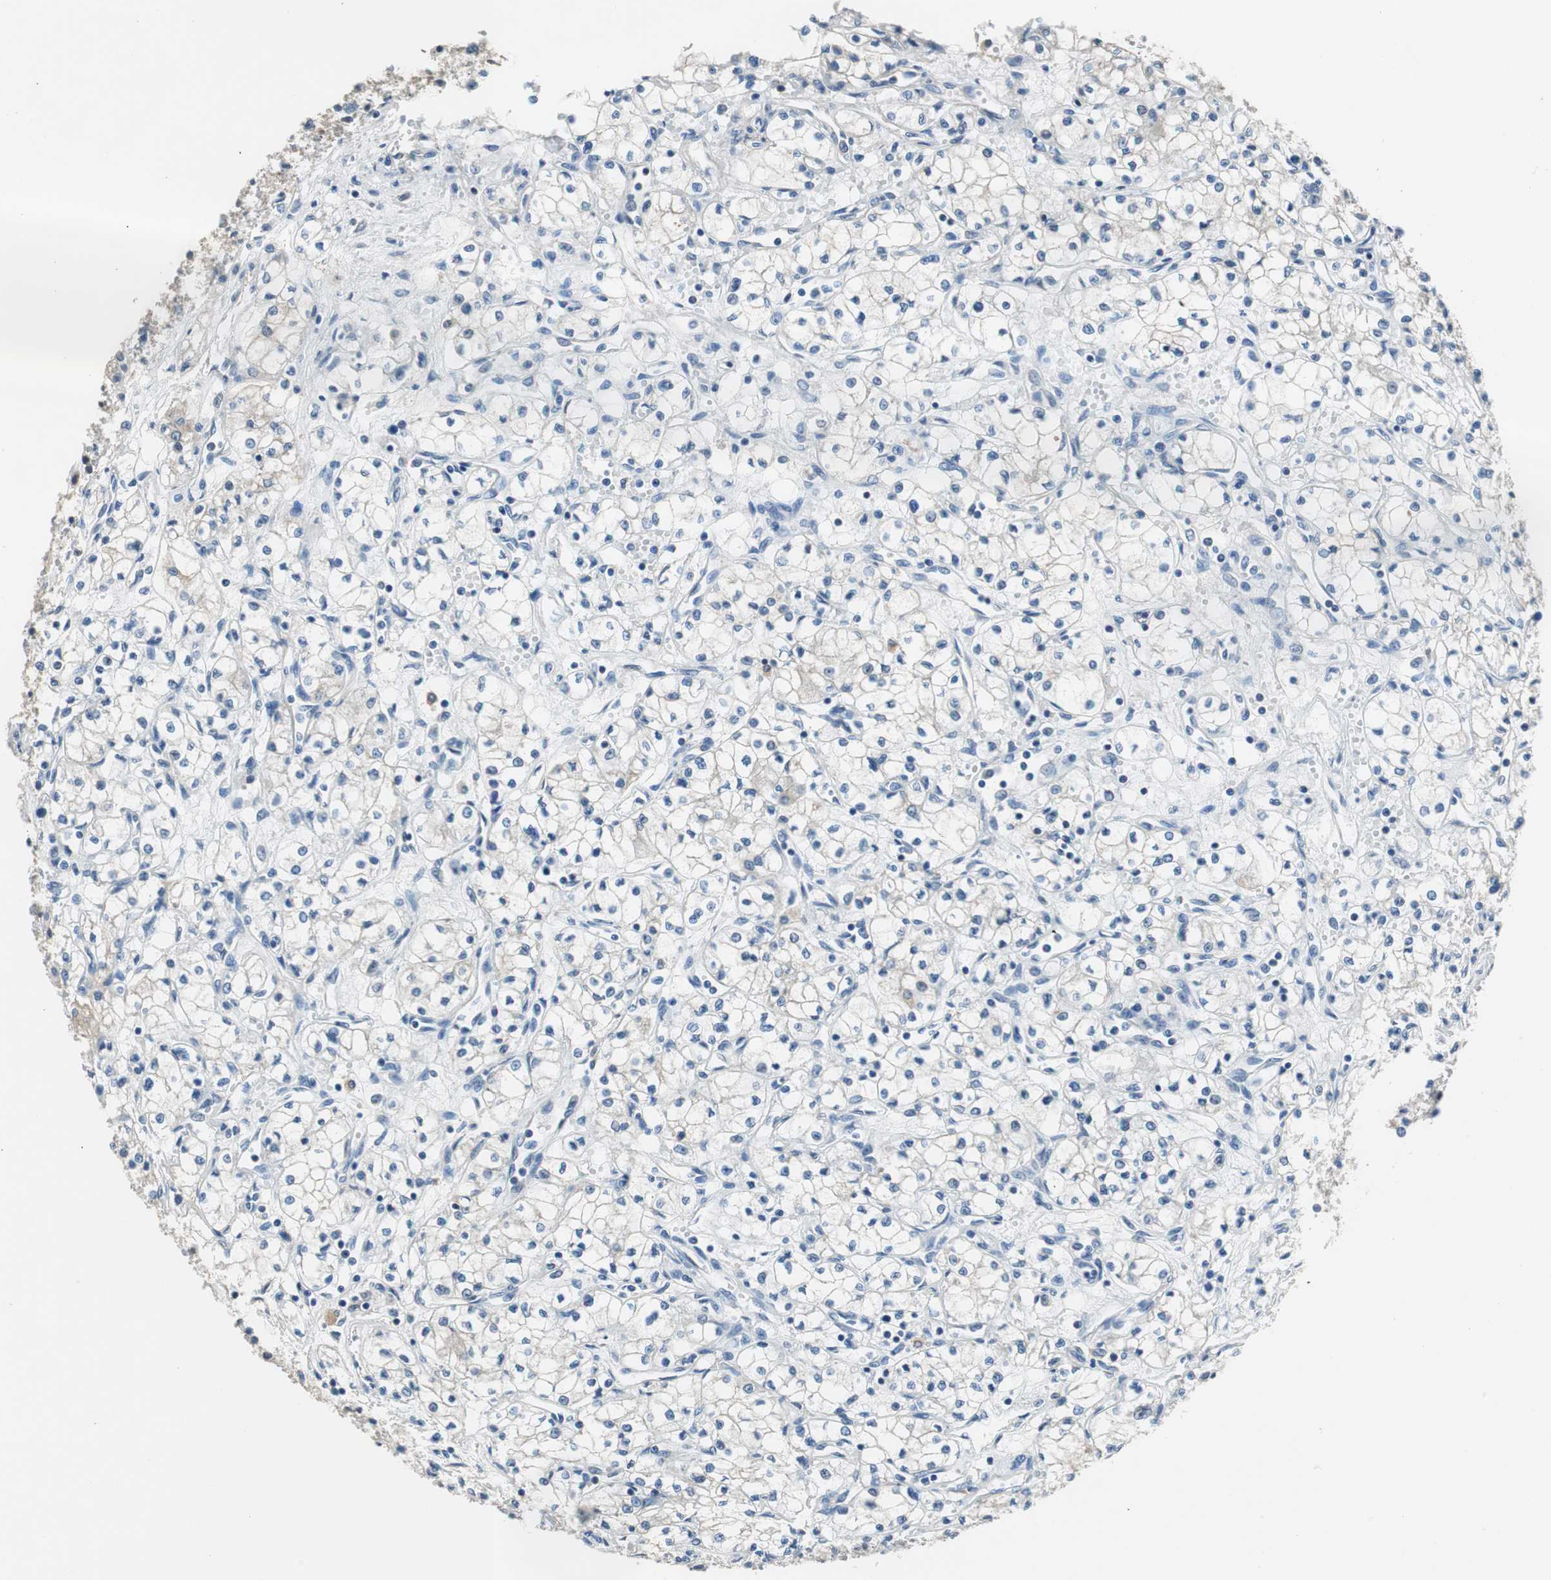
{"staining": {"intensity": "negative", "quantity": "none", "location": "none"}, "tissue": "renal cancer", "cell_type": "Tumor cells", "image_type": "cancer", "snomed": [{"axis": "morphology", "description": "Normal tissue, NOS"}, {"axis": "morphology", "description": "Adenocarcinoma, NOS"}, {"axis": "topography", "description": "Kidney"}], "caption": "The immunohistochemistry (IHC) image has no significant positivity in tumor cells of renal cancer (adenocarcinoma) tissue.", "gene": "PRKCA", "patient": {"sex": "male", "age": 59}}